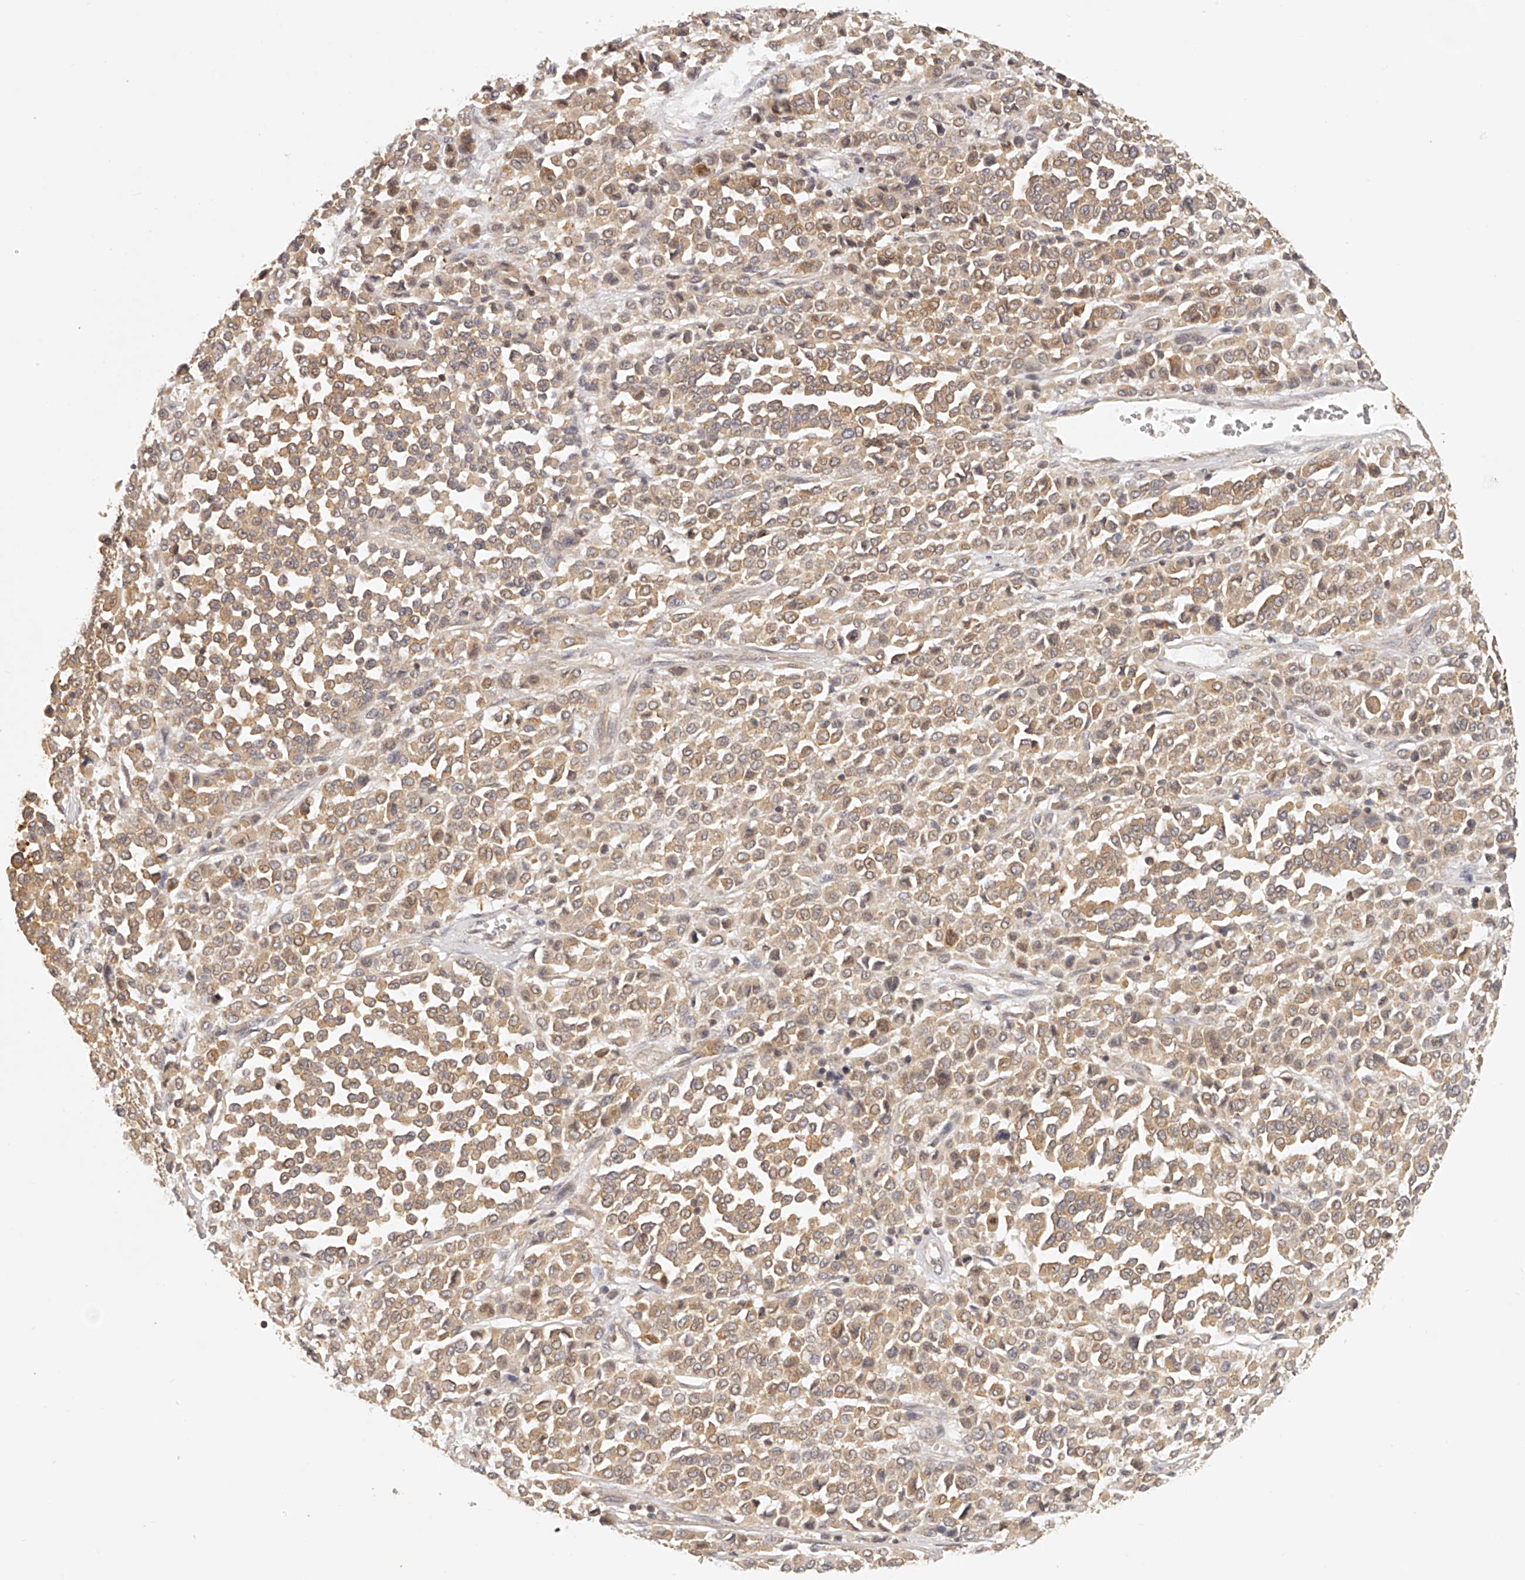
{"staining": {"intensity": "moderate", "quantity": ">75%", "location": "cytoplasmic/membranous"}, "tissue": "melanoma", "cell_type": "Tumor cells", "image_type": "cancer", "snomed": [{"axis": "morphology", "description": "Malignant melanoma, Metastatic site"}, {"axis": "topography", "description": "Pancreas"}], "caption": "Immunohistochemistry (DAB) staining of human melanoma displays moderate cytoplasmic/membranous protein positivity in approximately >75% of tumor cells.", "gene": "EIF3I", "patient": {"sex": "female", "age": 30}}